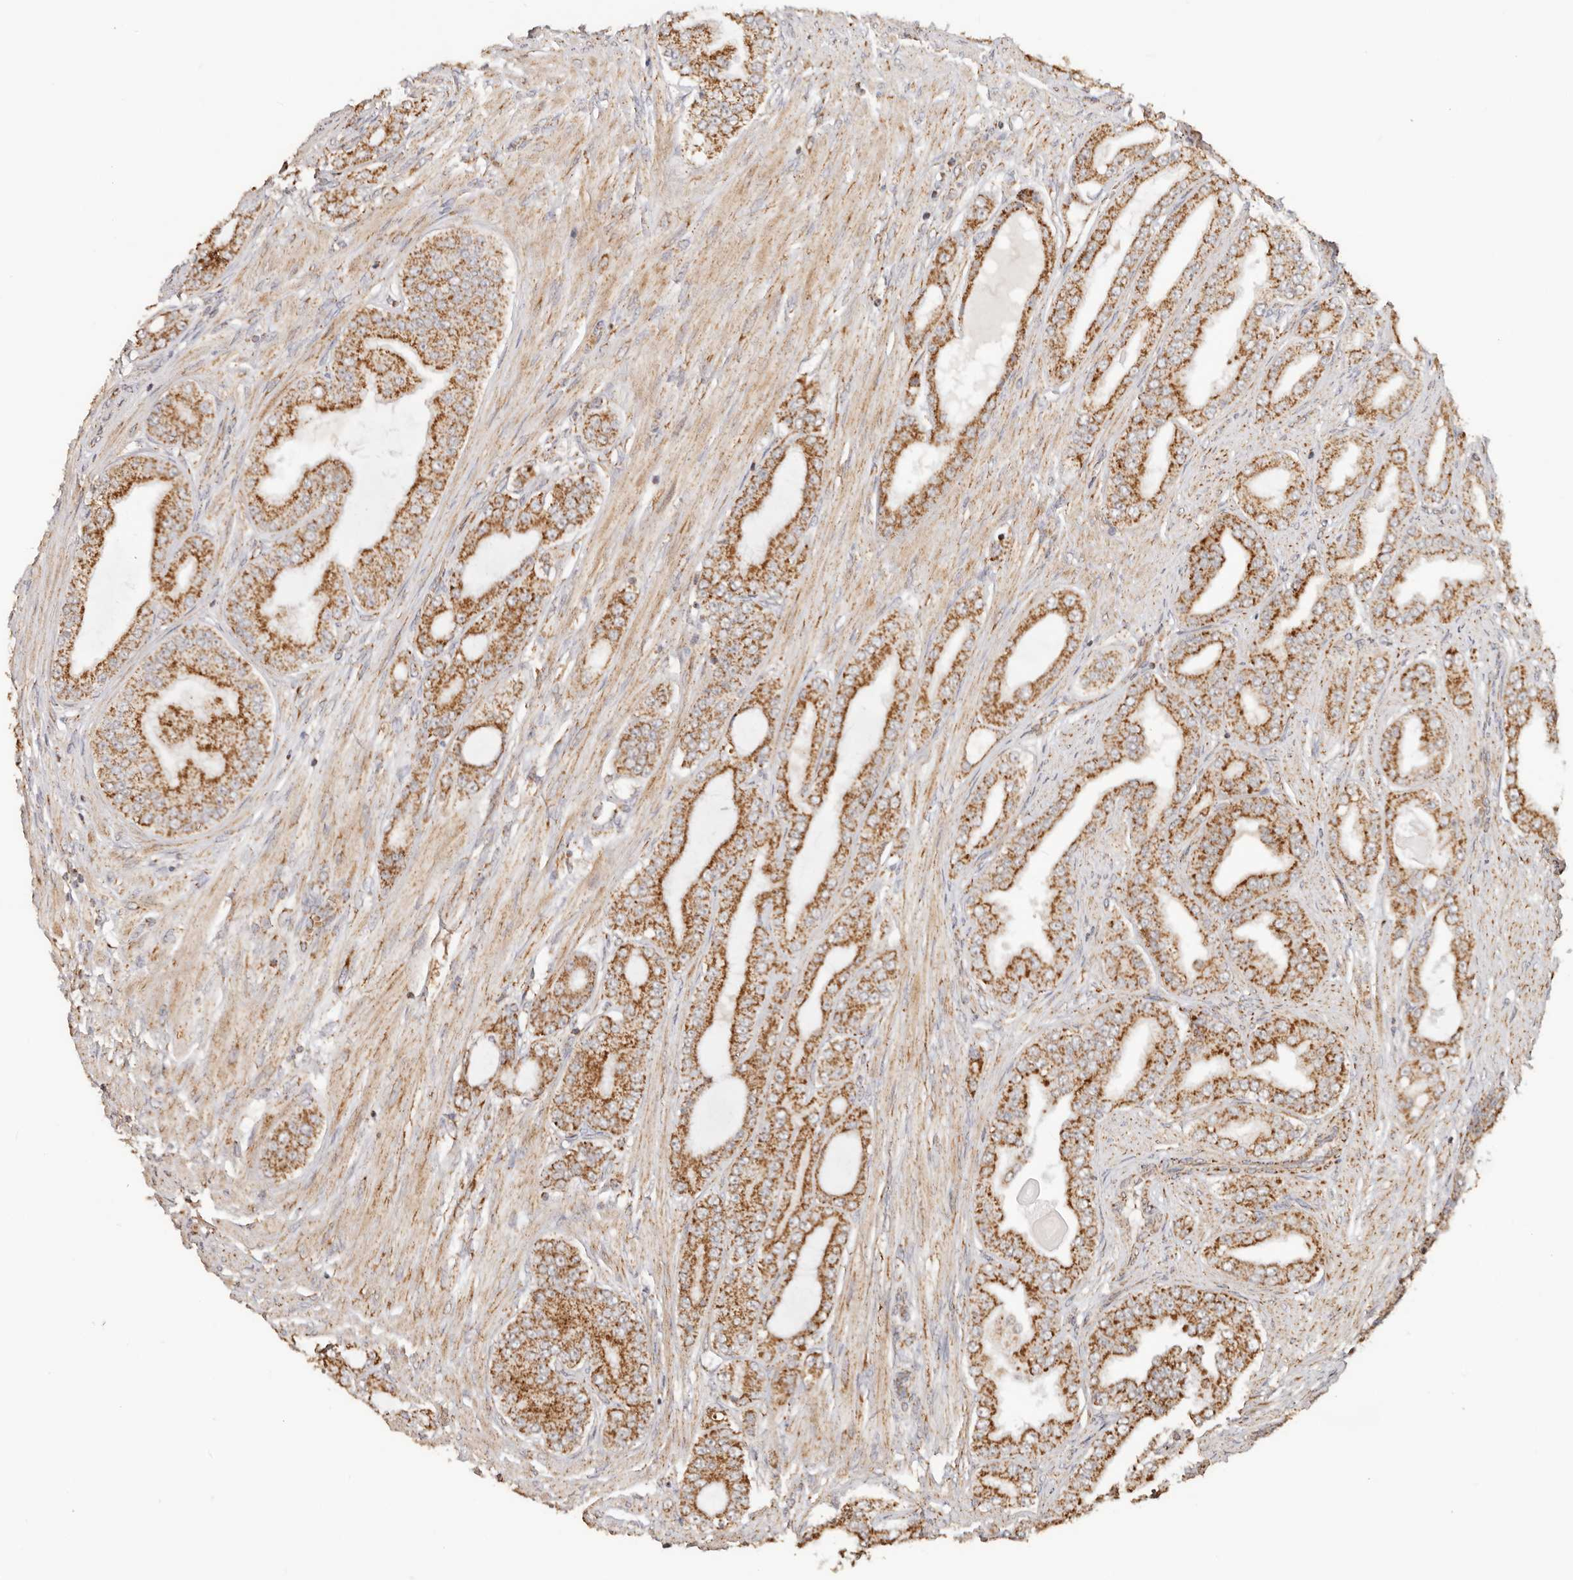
{"staining": {"intensity": "moderate", "quantity": ">75%", "location": "cytoplasmic/membranous"}, "tissue": "prostate cancer", "cell_type": "Tumor cells", "image_type": "cancer", "snomed": [{"axis": "morphology", "description": "Adenocarcinoma, High grade"}, {"axis": "topography", "description": "Prostate"}], "caption": "Tumor cells reveal medium levels of moderate cytoplasmic/membranous expression in approximately >75% of cells in human prostate cancer (high-grade adenocarcinoma).", "gene": "NDUFB11", "patient": {"sex": "male", "age": 60}}